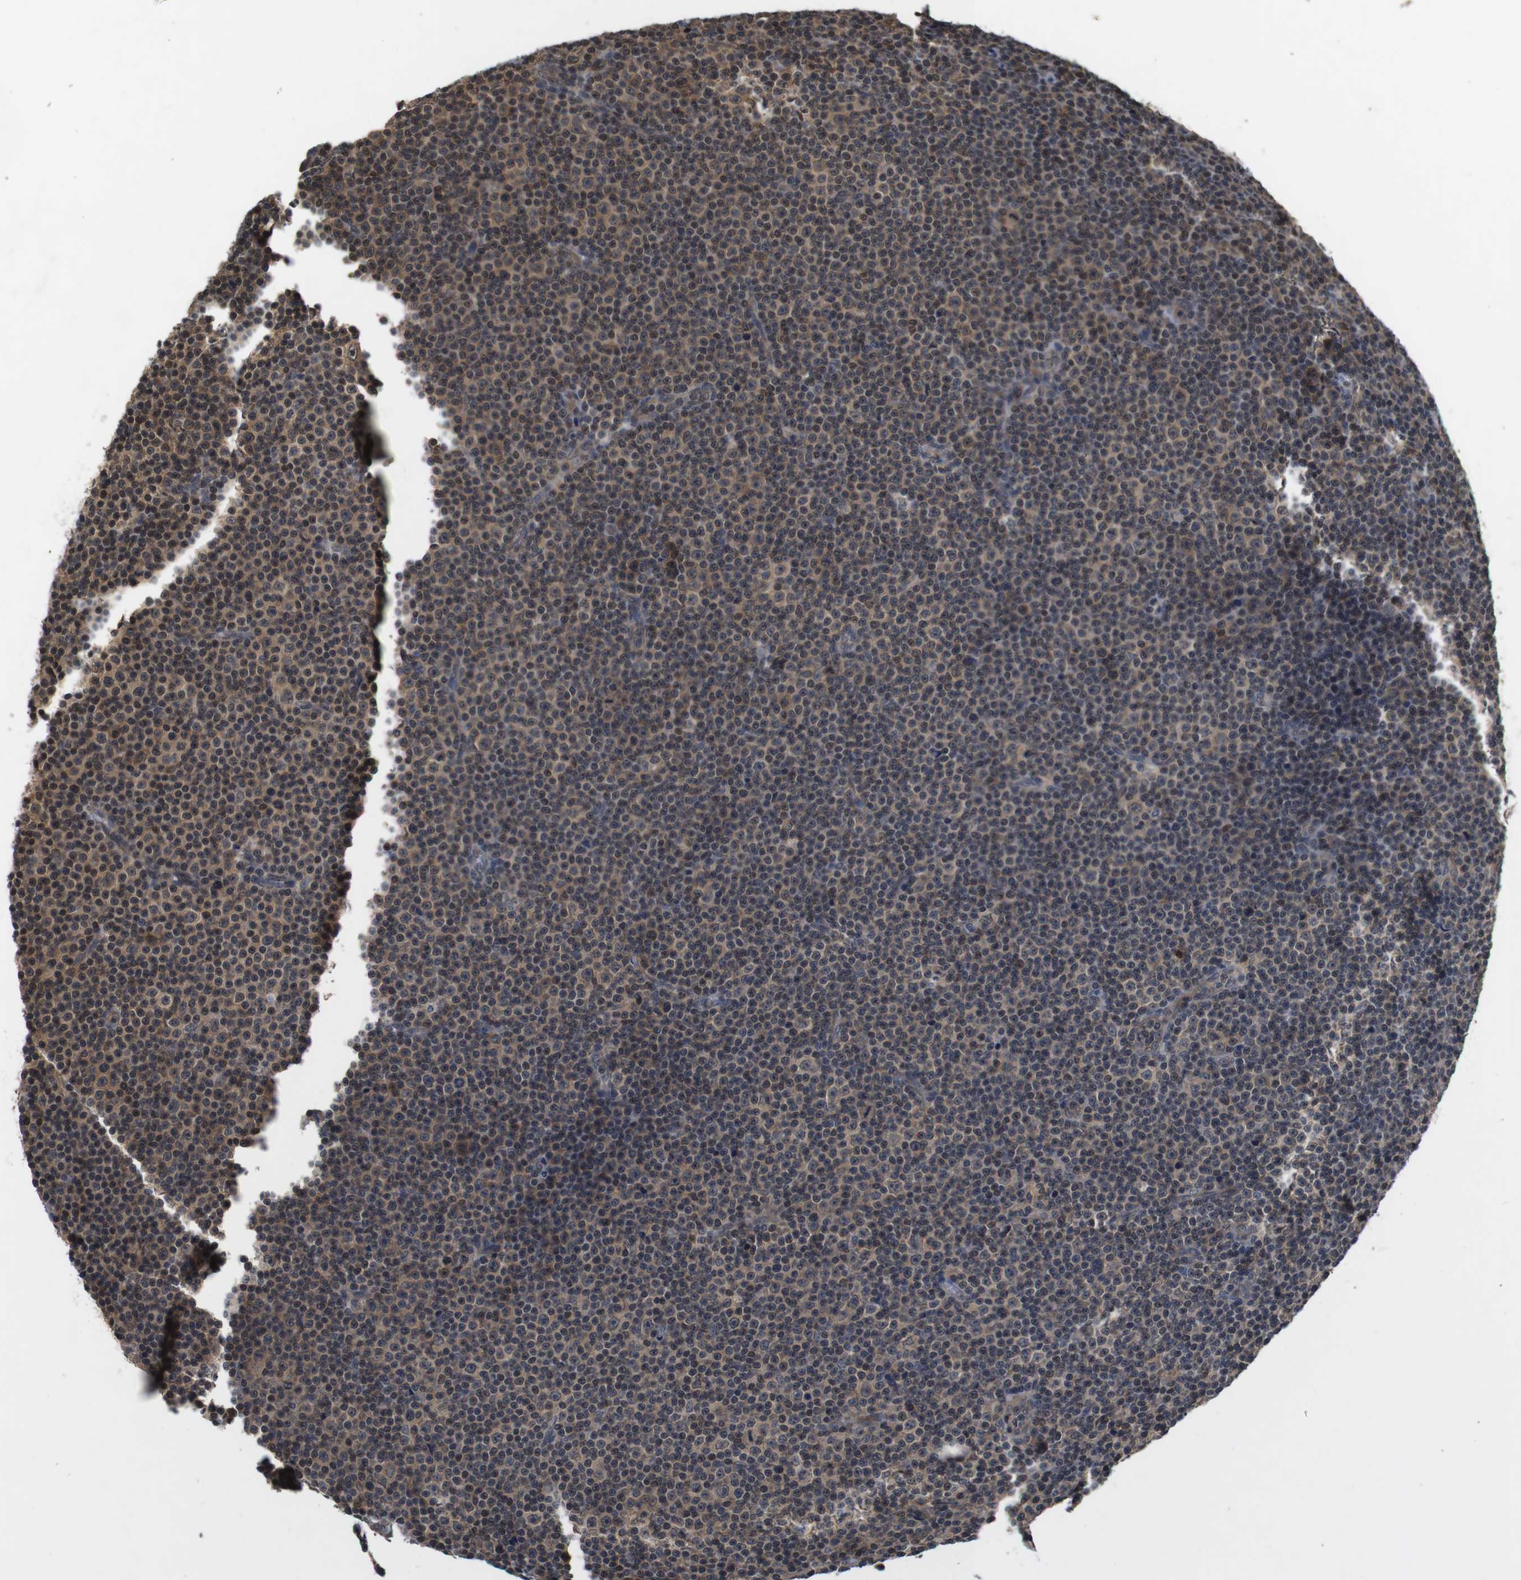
{"staining": {"intensity": "weak", "quantity": "25%-75%", "location": "nuclear"}, "tissue": "lymphoma", "cell_type": "Tumor cells", "image_type": "cancer", "snomed": [{"axis": "morphology", "description": "Malignant lymphoma, non-Hodgkin's type, Low grade"}, {"axis": "topography", "description": "Lymph node"}], "caption": "DAB (3,3'-diaminobenzidine) immunohistochemical staining of lymphoma demonstrates weak nuclear protein expression in about 25%-75% of tumor cells. (Brightfield microscopy of DAB IHC at high magnification).", "gene": "FADD", "patient": {"sex": "female", "age": 67}}